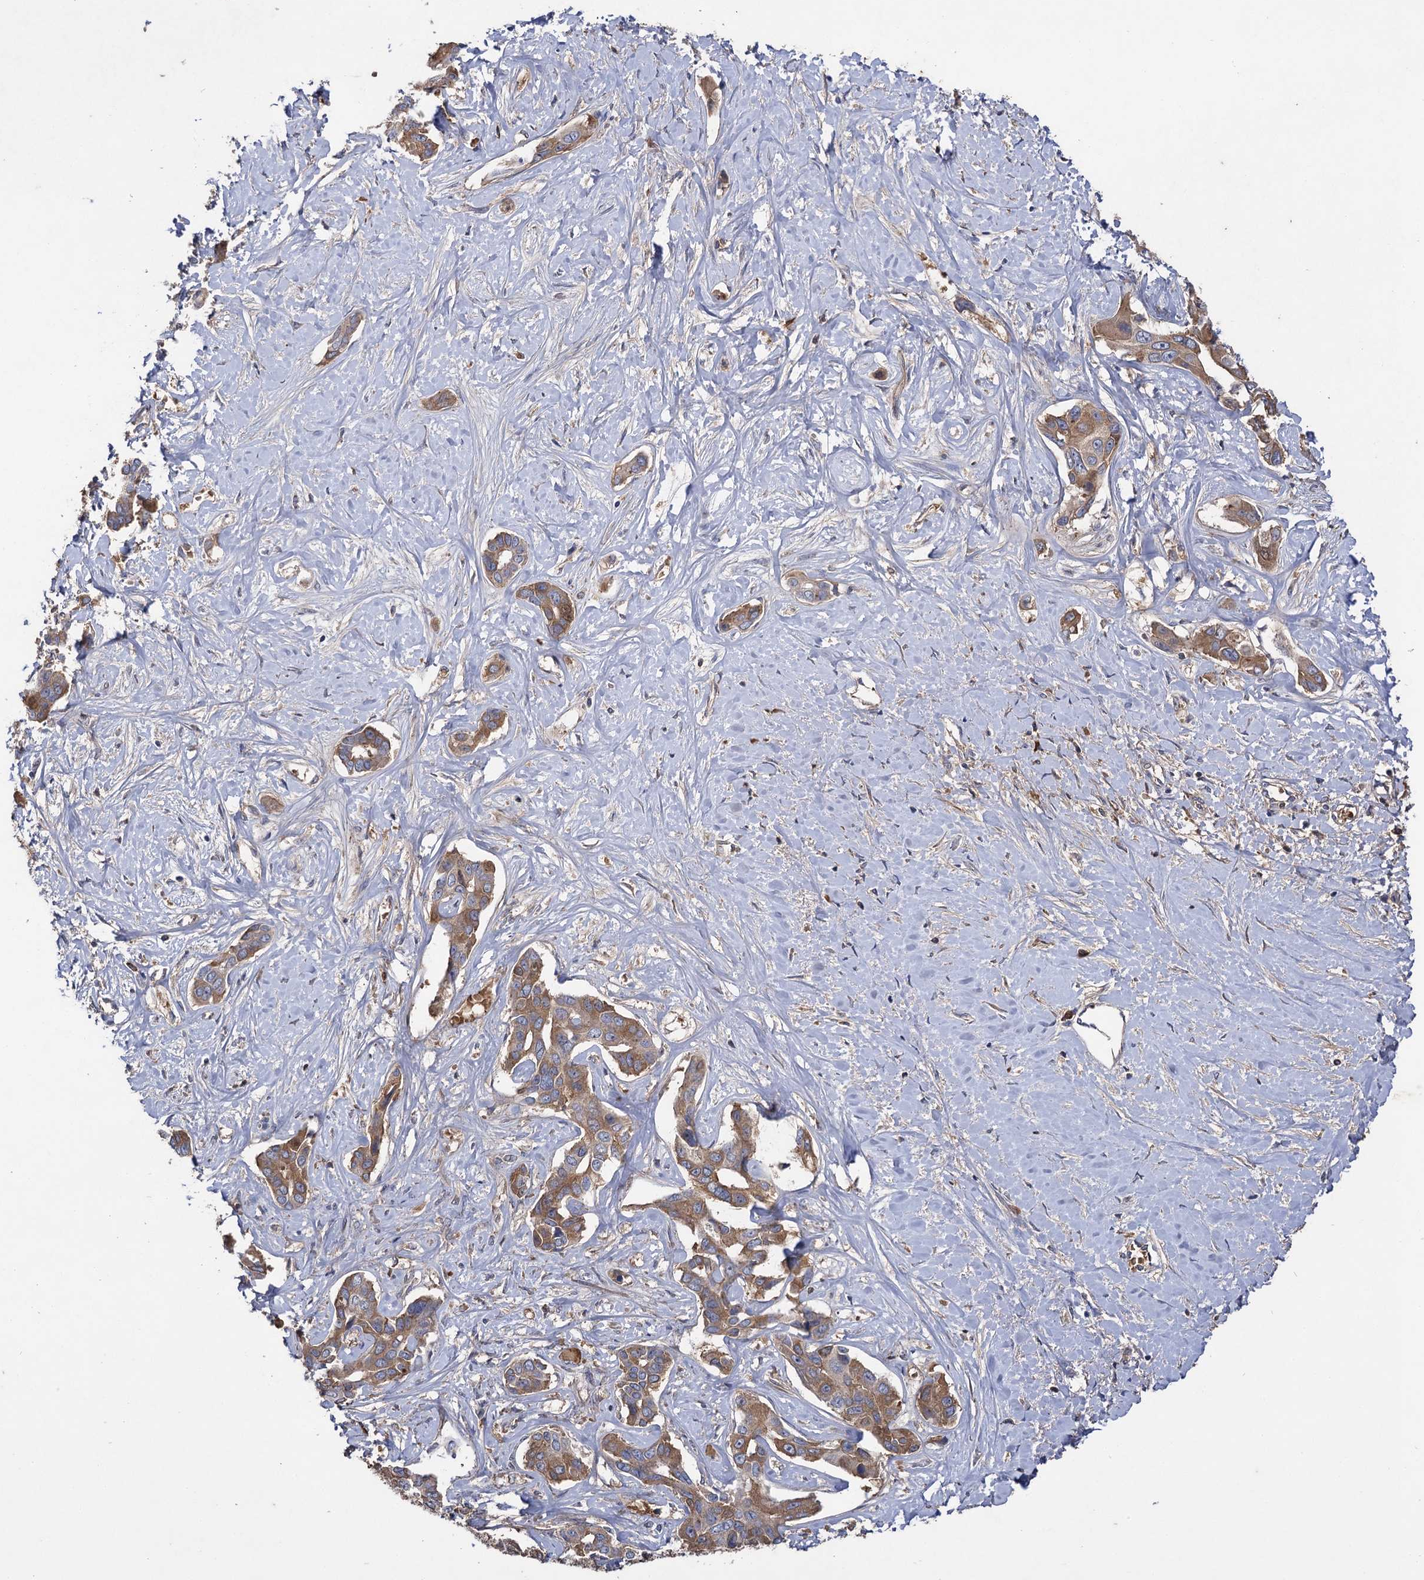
{"staining": {"intensity": "moderate", "quantity": "25%-75%", "location": "cytoplasmic/membranous"}, "tissue": "liver cancer", "cell_type": "Tumor cells", "image_type": "cancer", "snomed": [{"axis": "morphology", "description": "Cholangiocarcinoma"}, {"axis": "topography", "description": "Liver"}], "caption": "Human liver cholangiocarcinoma stained for a protein (brown) shows moderate cytoplasmic/membranous positive staining in about 25%-75% of tumor cells.", "gene": "USP50", "patient": {"sex": "male", "age": 59}}